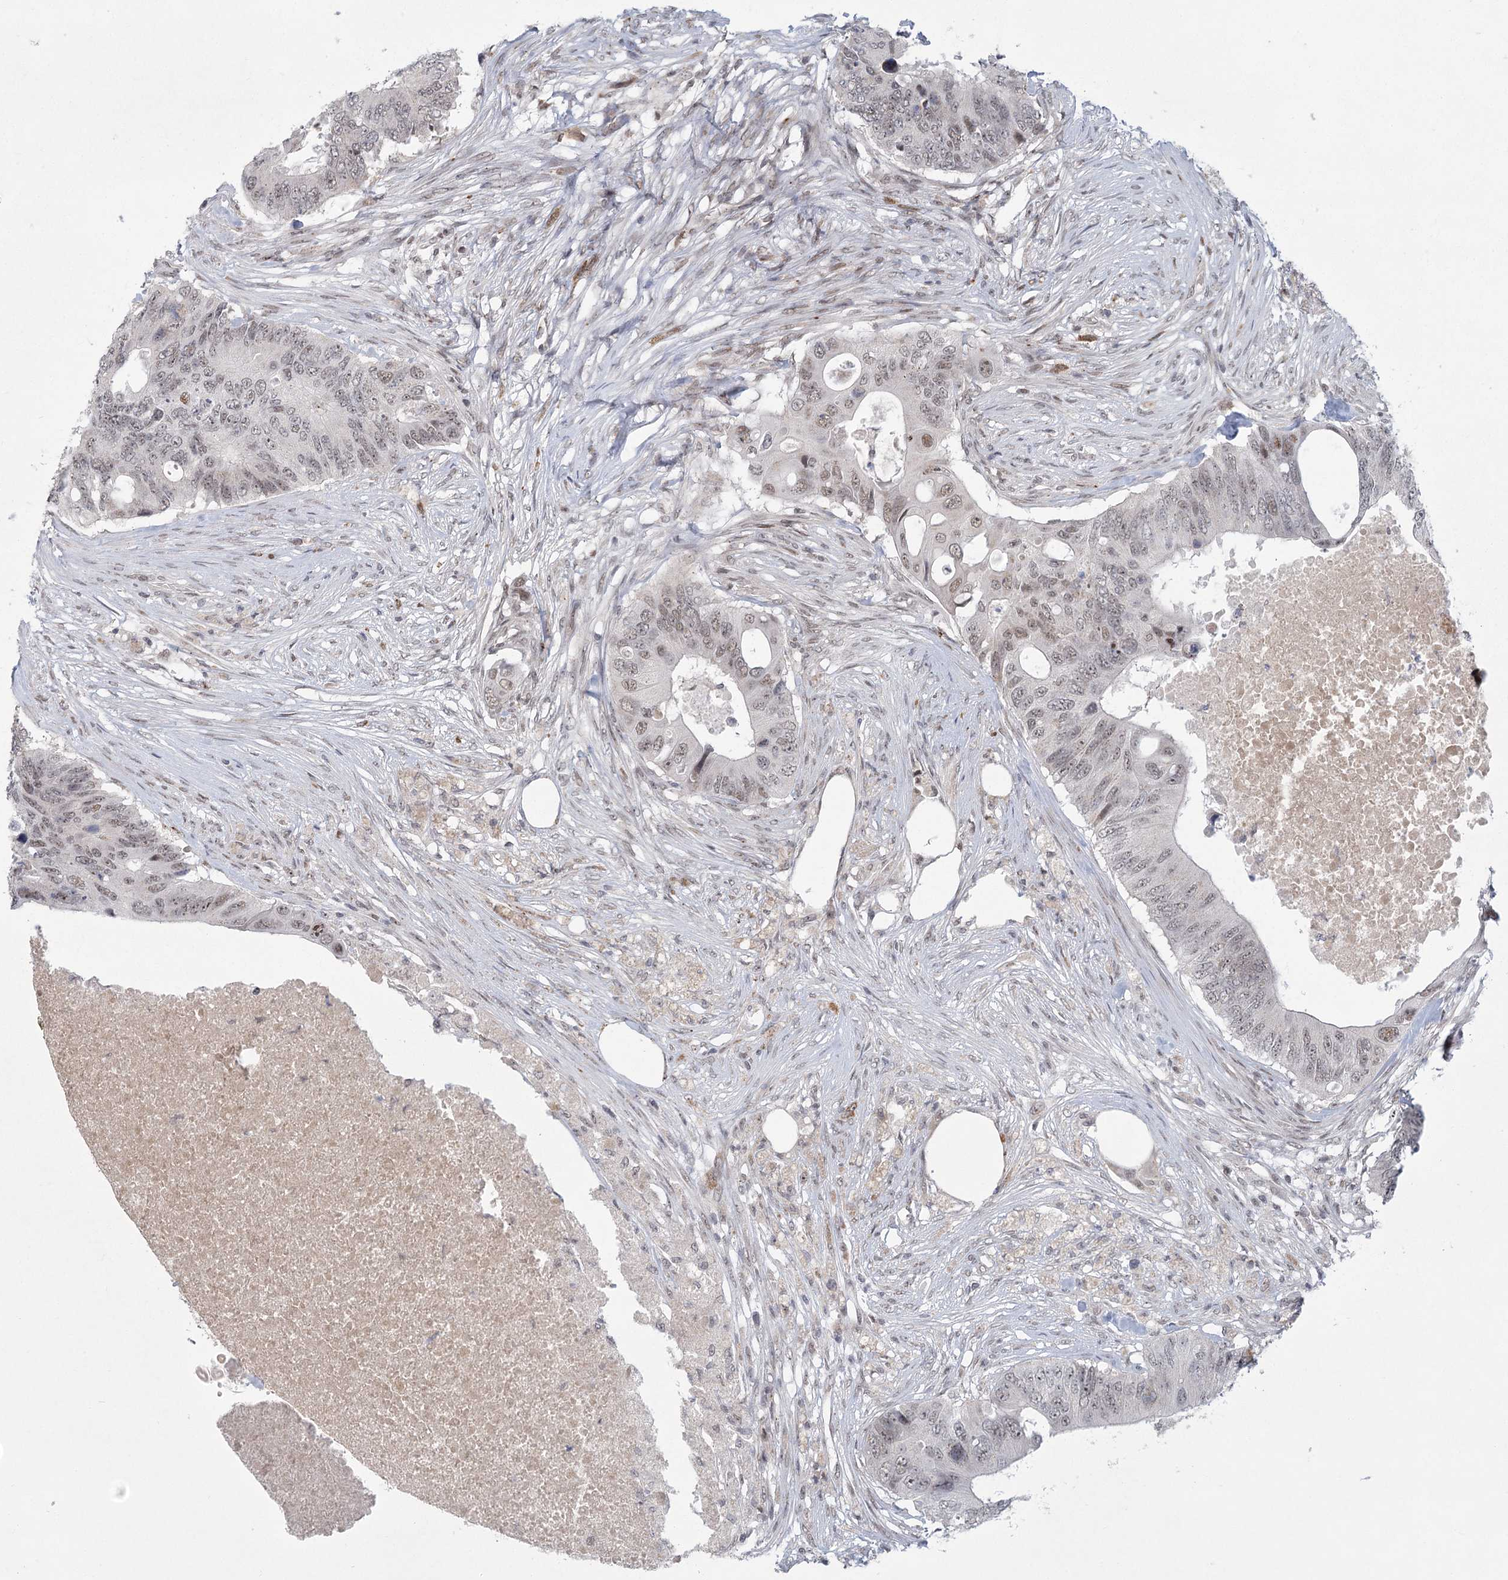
{"staining": {"intensity": "weak", "quantity": "25%-75%", "location": "nuclear"}, "tissue": "colorectal cancer", "cell_type": "Tumor cells", "image_type": "cancer", "snomed": [{"axis": "morphology", "description": "Adenocarcinoma, NOS"}, {"axis": "topography", "description": "Colon"}], "caption": "About 25%-75% of tumor cells in colorectal cancer (adenocarcinoma) show weak nuclear protein expression as visualized by brown immunohistochemical staining.", "gene": "CIB4", "patient": {"sex": "male", "age": 71}}